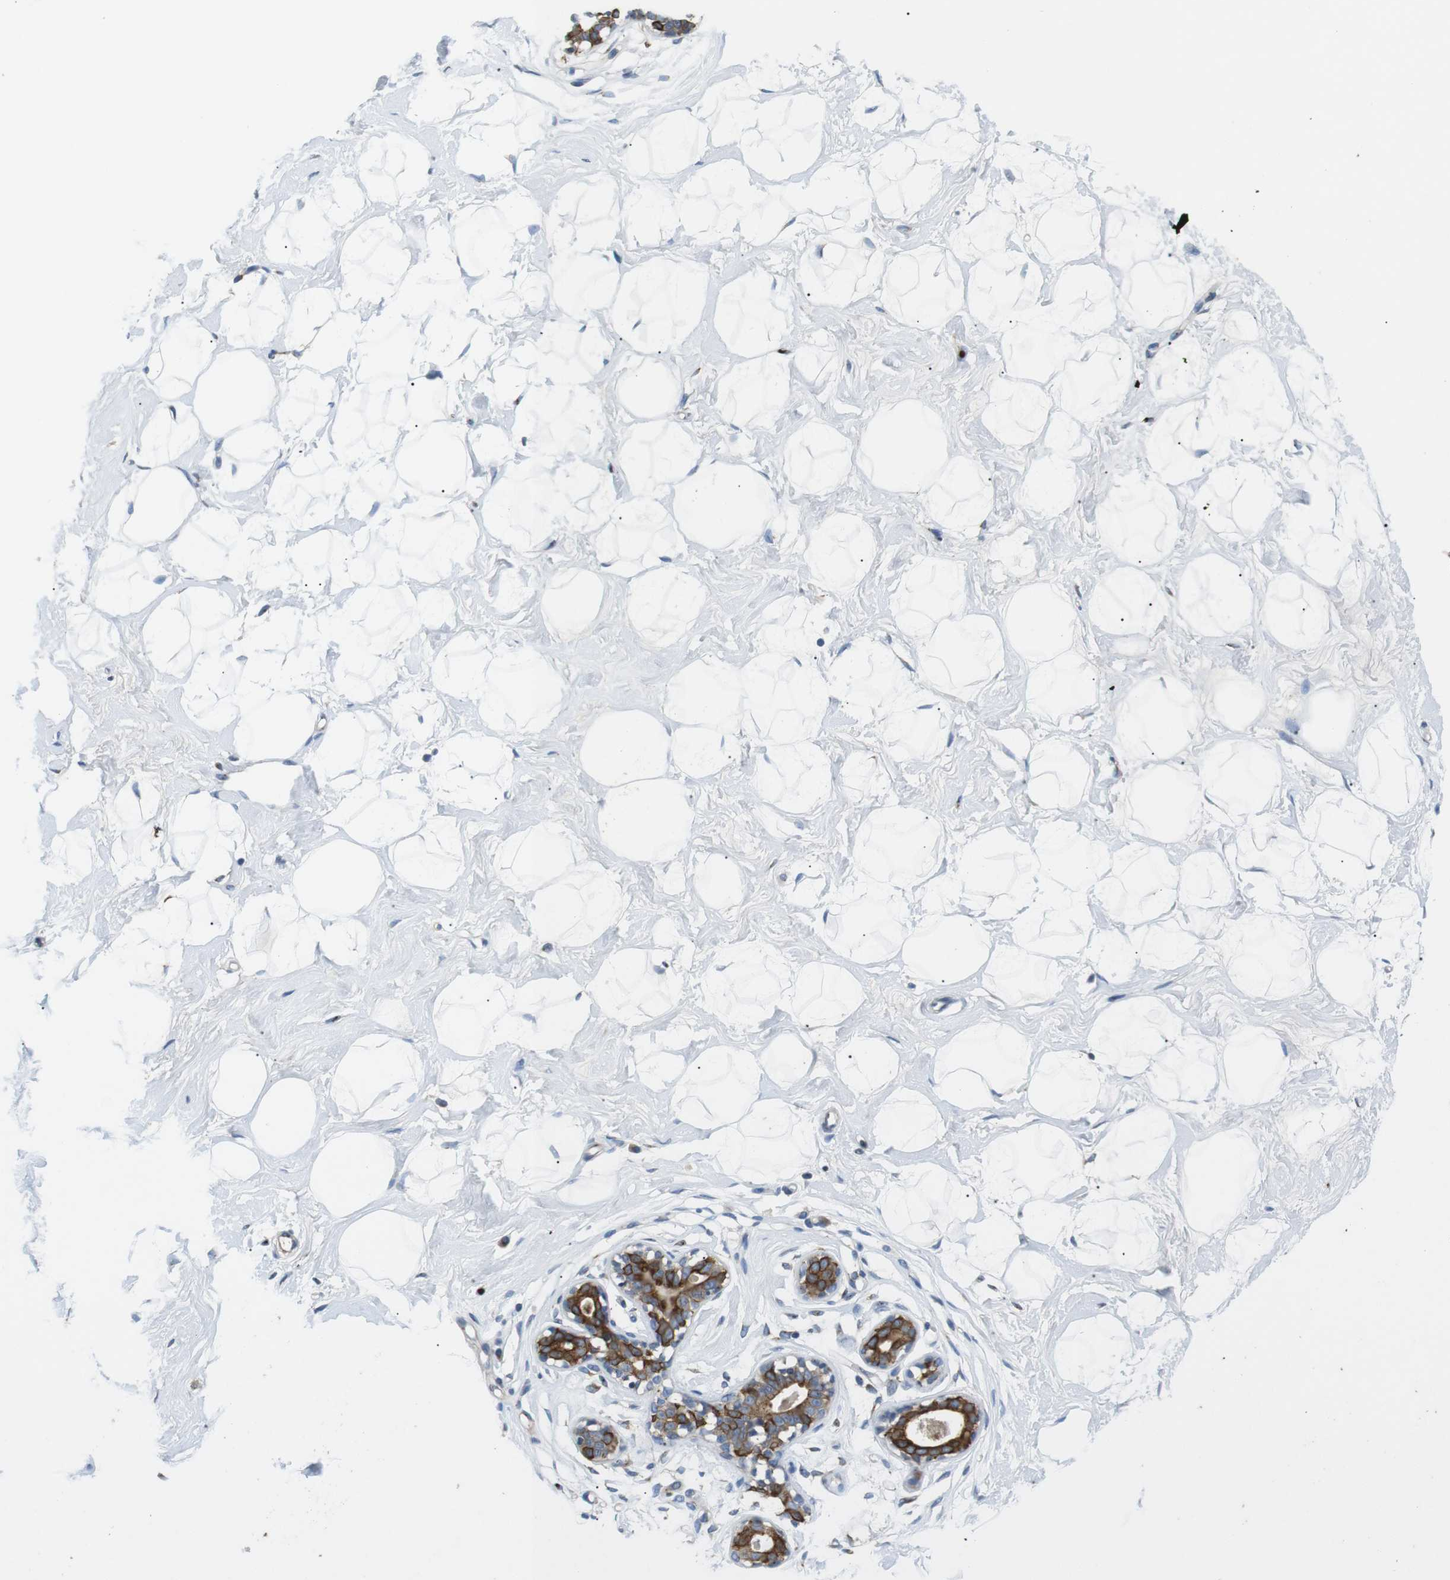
{"staining": {"intensity": "negative", "quantity": "none", "location": "none"}, "tissue": "breast", "cell_type": "Adipocytes", "image_type": "normal", "snomed": [{"axis": "morphology", "description": "Normal tissue, NOS"}, {"axis": "topography", "description": "Breast"}], "caption": "Adipocytes show no significant expression in unremarkable breast. The staining was performed using DAB to visualize the protein expression in brown, while the nuclei were stained in blue with hematoxylin (Magnification: 20x).", "gene": "UNC5CL", "patient": {"sex": "female", "age": 23}}